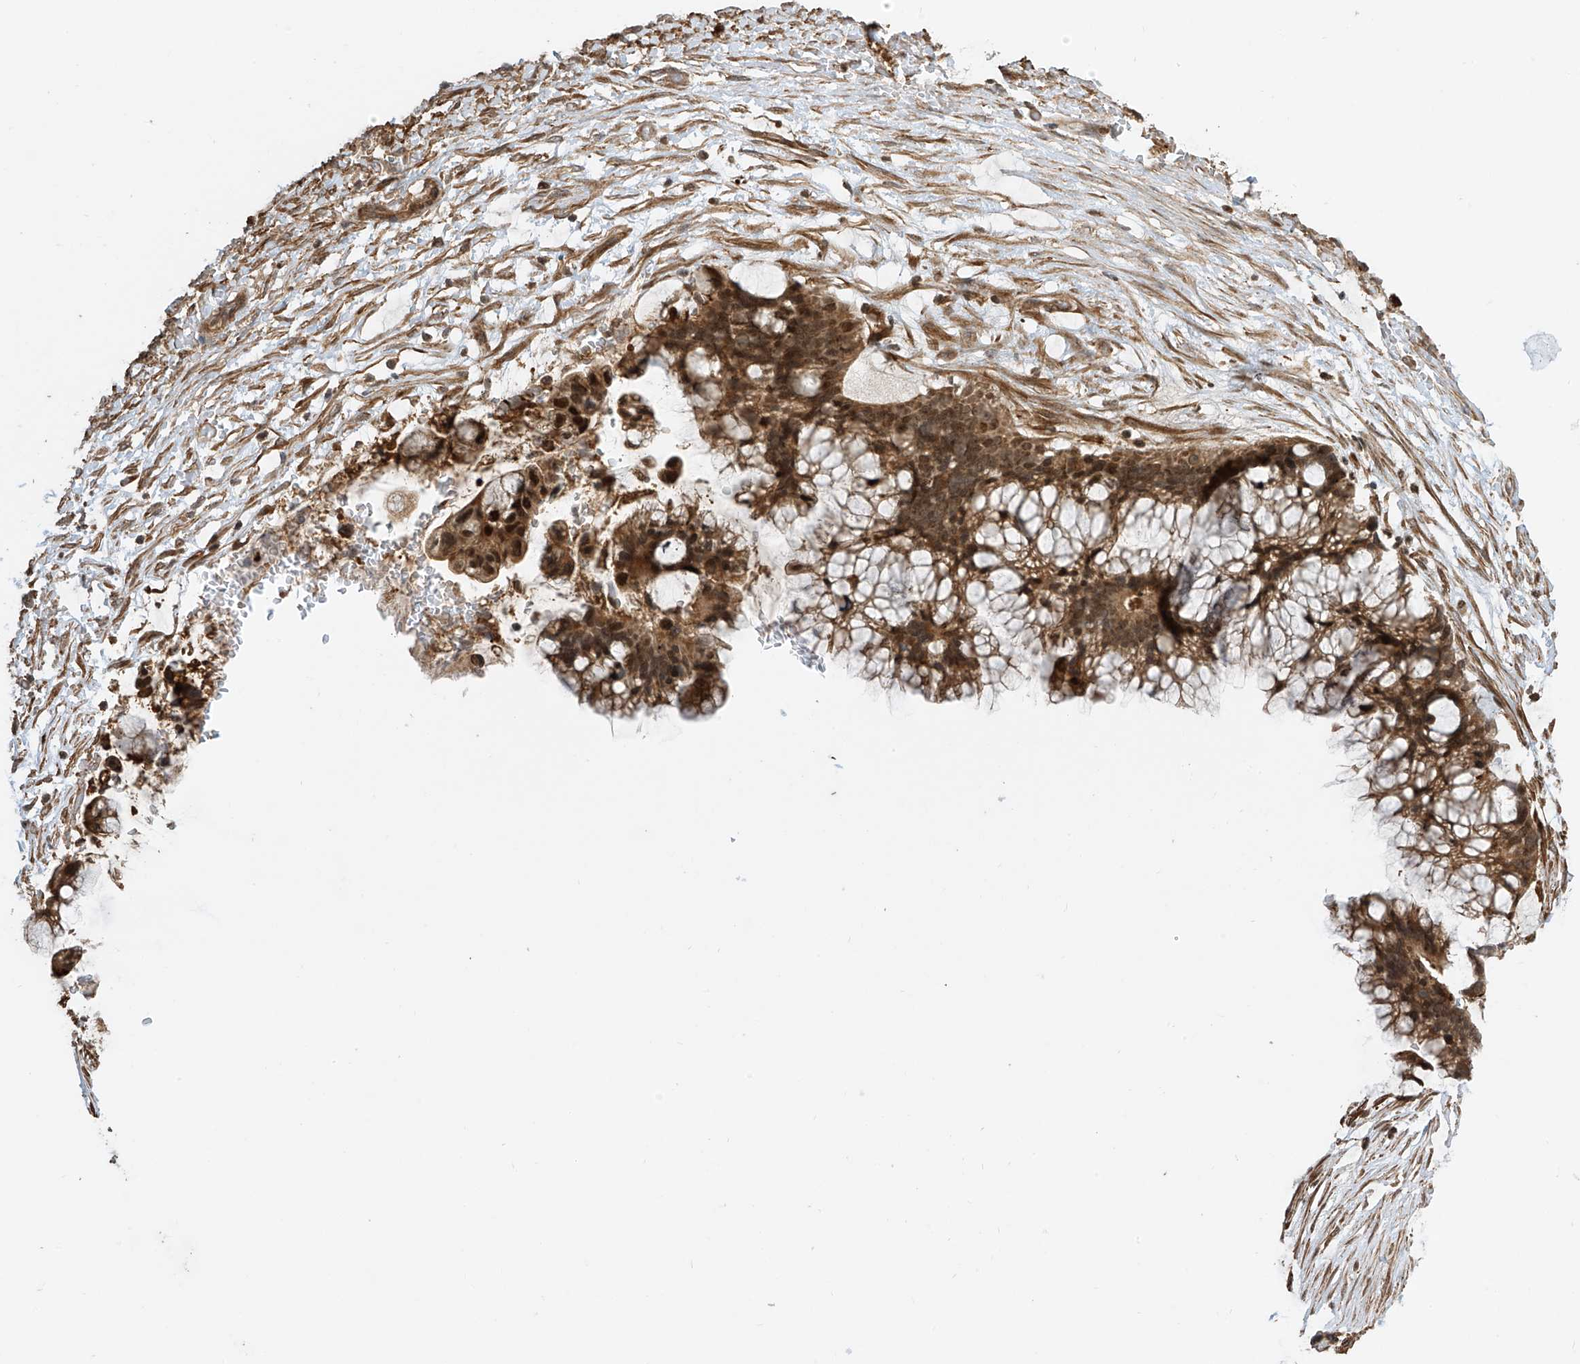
{"staining": {"intensity": "moderate", "quantity": ">75%", "location": "cytoplasmic/membranous,nuclear"}, "tissue": "ovarian cancer", "cell_type": "Tumor cells", "image_type": "cancer", "snomed": [{"axis": "morphology", "description": "Cystadenocarcinoma, mucinous, NOS"}, {"axis": "topography", "description": "Ovary"}], "caption": "The photomicrograph shows a brown stain indicating the presence of a protein in the cytoplasmic/membranous and nuclear of tumor cells in mucinous cystadenocarcinoma (ovarian).", "gene": "ATAD2B", "patient": {"sex": "female", "age": 37}}